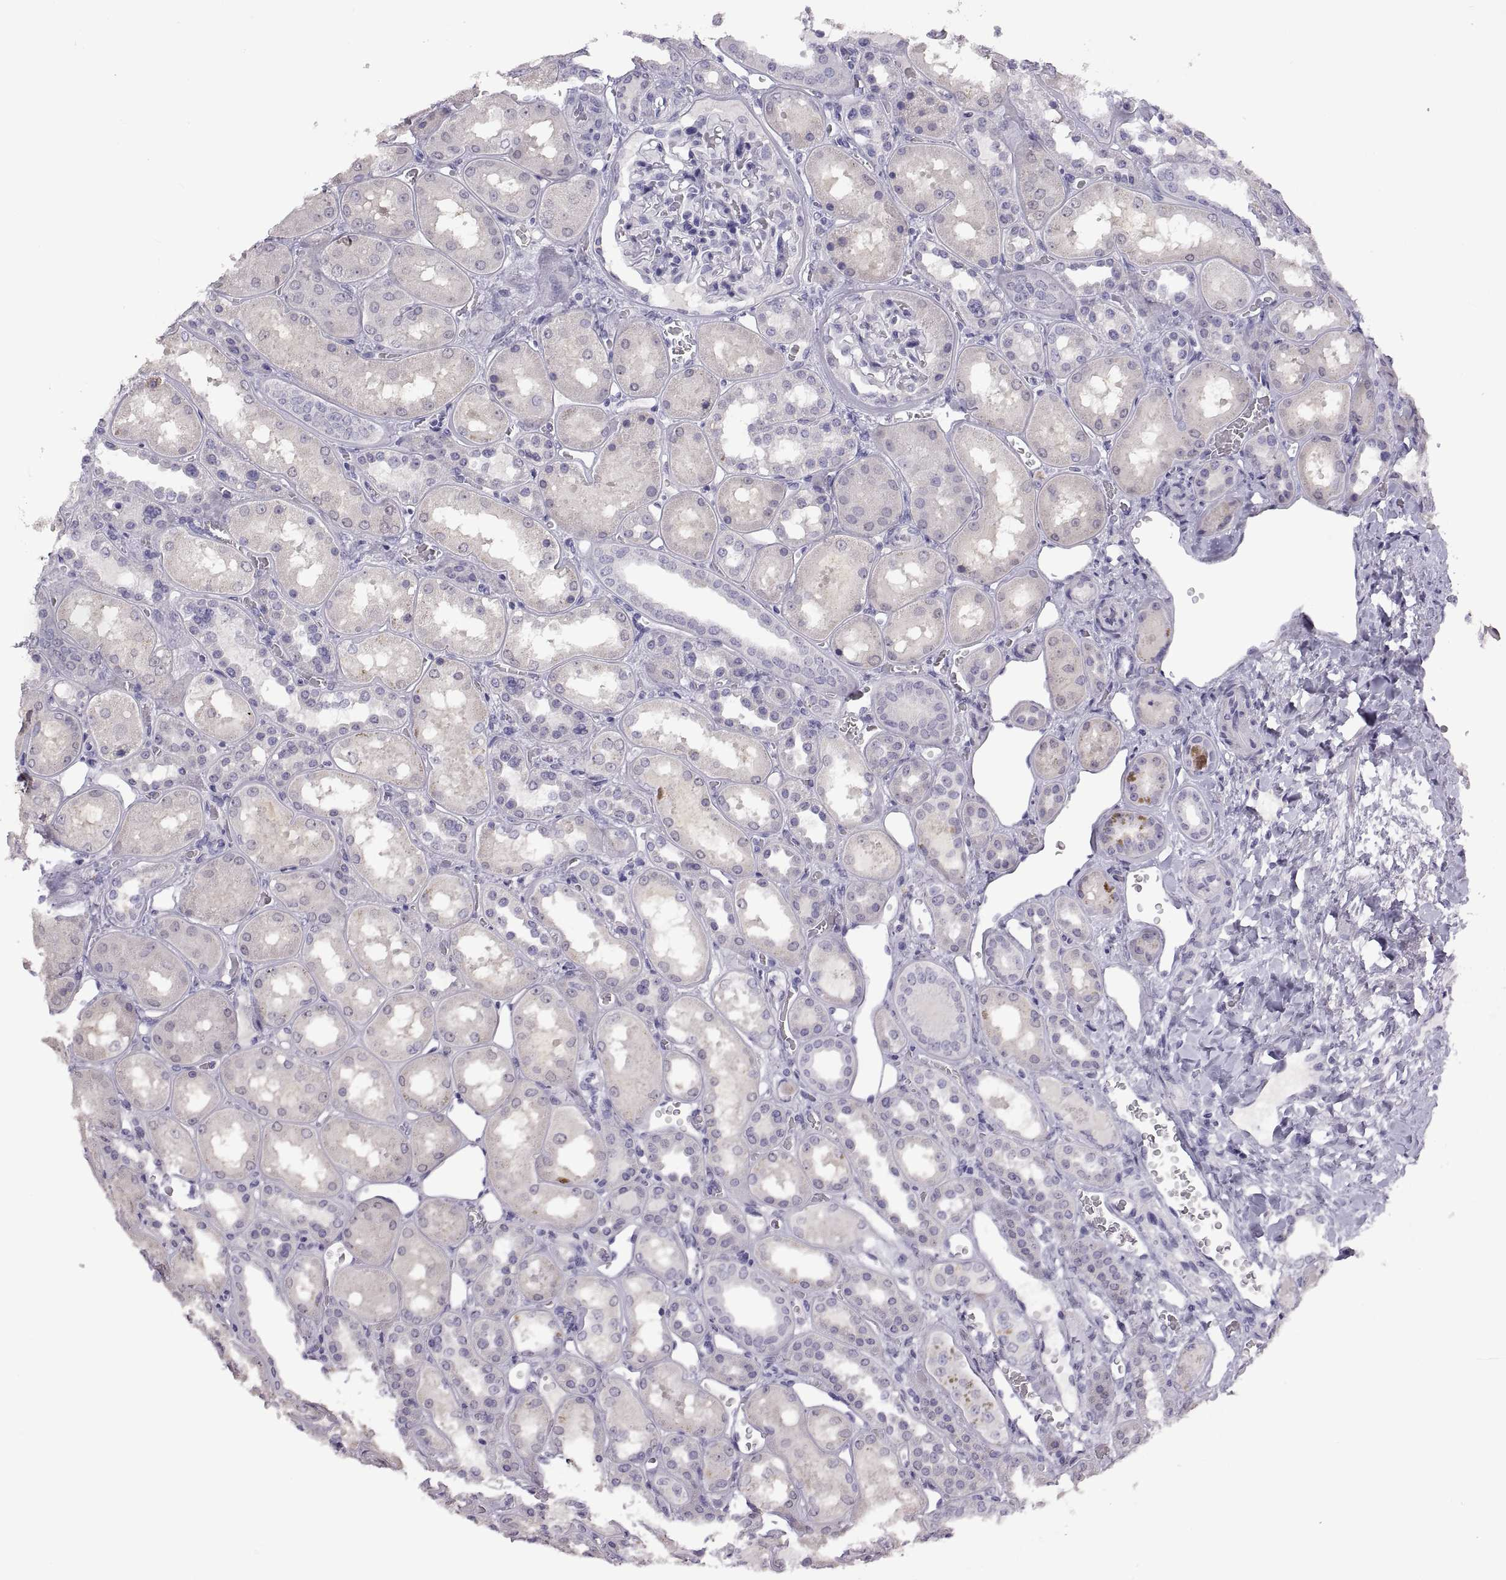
{"staining": {"intensity": "negative", "quantity": "none", "location": "none"}, "tissue": "kidney", "cell_type": "Cells in glomeruli", "image_type": "normal", "snomed": [{"axis": "morphology", "description": "Normal tissue, NOS"}, {"axis": "topography", "description": "Kidney"}], "caption": "This is a micrograph of immunohistochemistry staining of benign kidney, which shows no staining in cells in glomeruli.", "gene": "RDM1", "patient": {"sex": "male", "age": 73}}